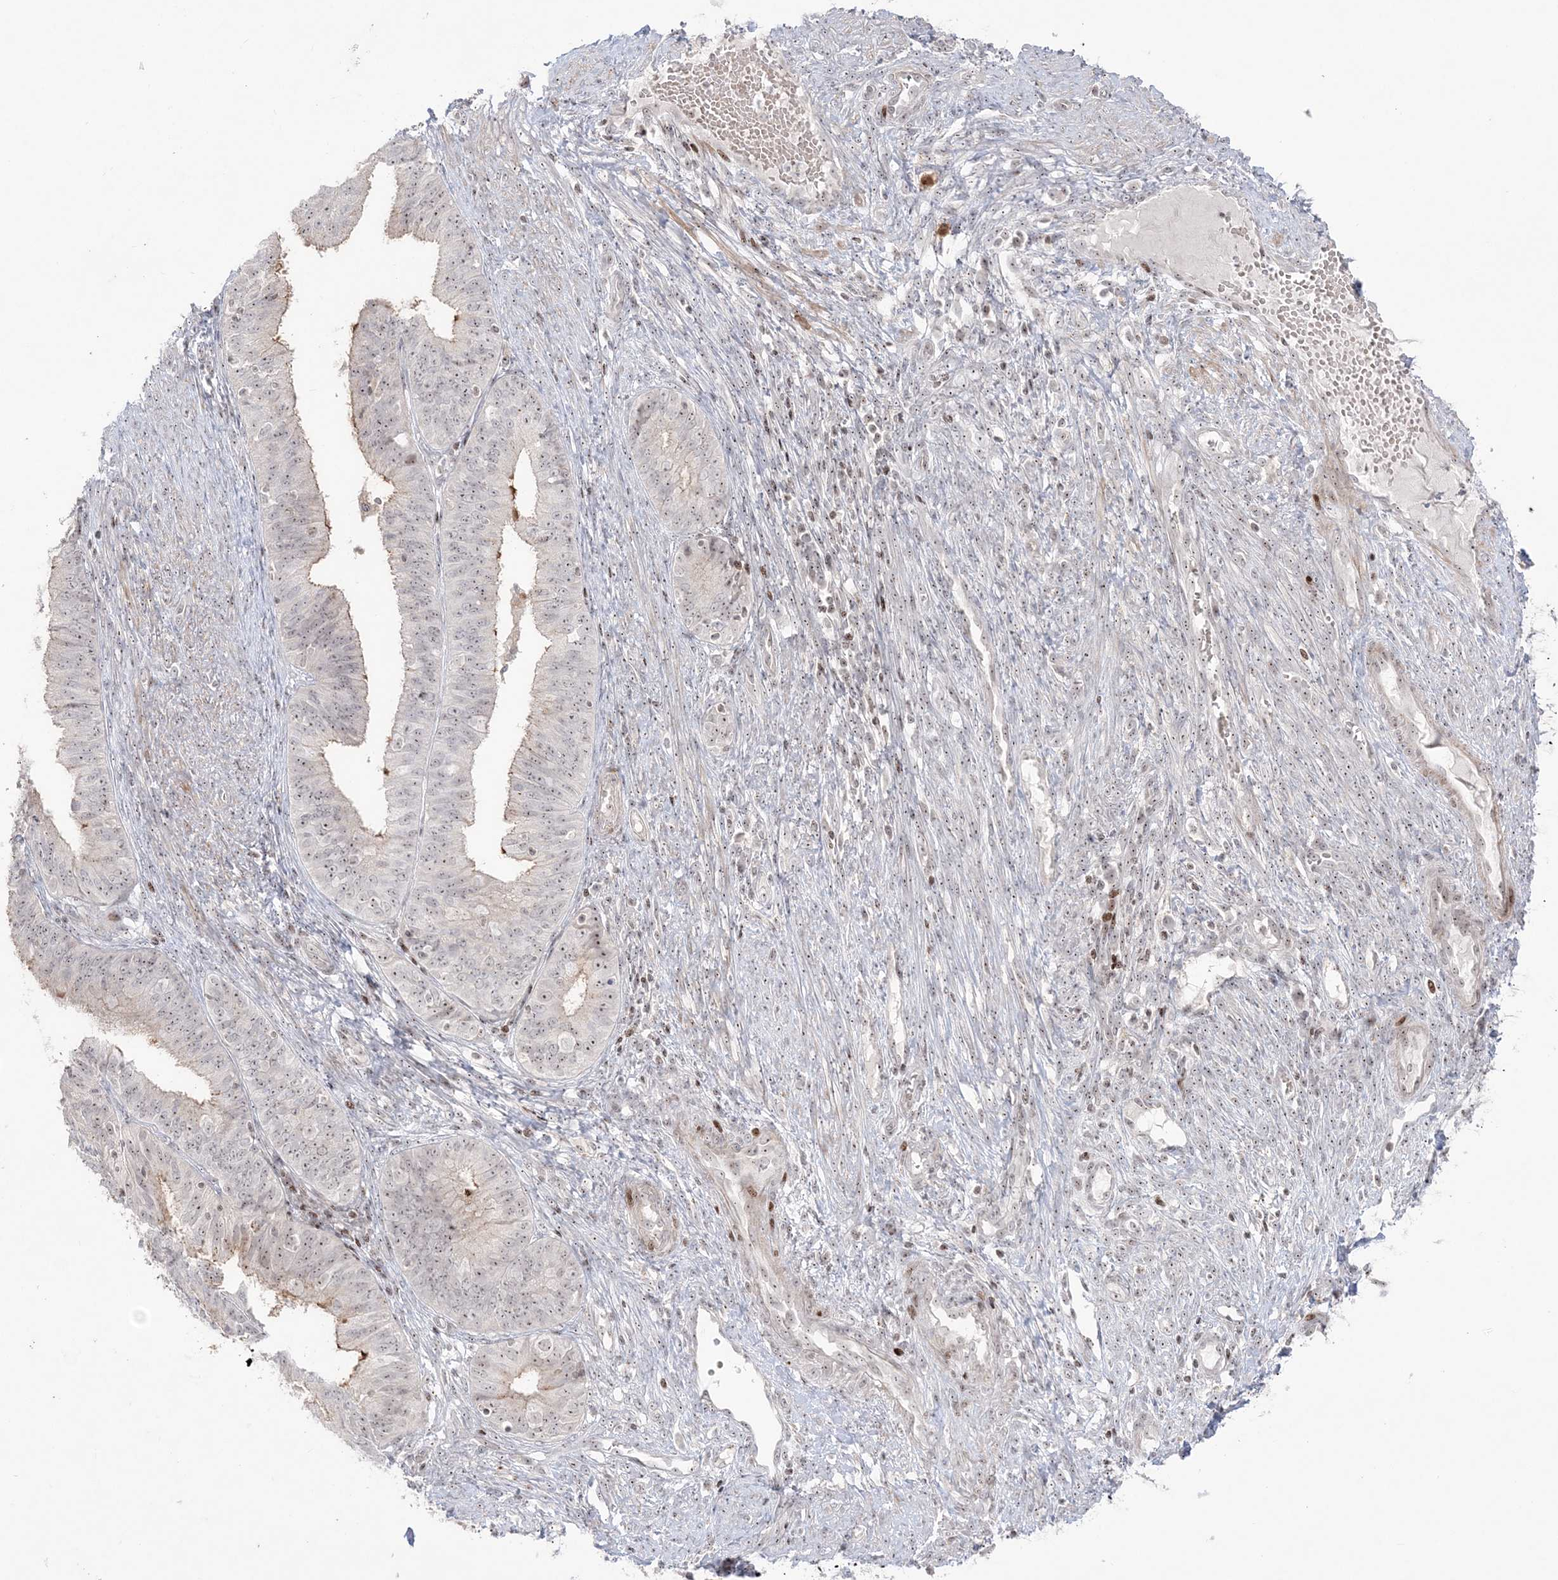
{"staining": {"intensity": "weak", "quantity": ">75%", "location": "nuclear"}, "tissue": "endometrial cancer", "cell_type": "Tumor cells", "image_type": "cancer", "snomed": [{"axis": "morphology", "description": "Adenocarcinoma, NOS"}, {"axis": "topography", "description": "Endometrium"}], "caption": "Tumor cells exhibit low levels of weak nuclear expression in approximately >75% of cells in endometrial adenocarcinoma. Nuclei are stained in blue.", "gene": "SH3BP4", "patient": {"sex": "female", "age": 51}}